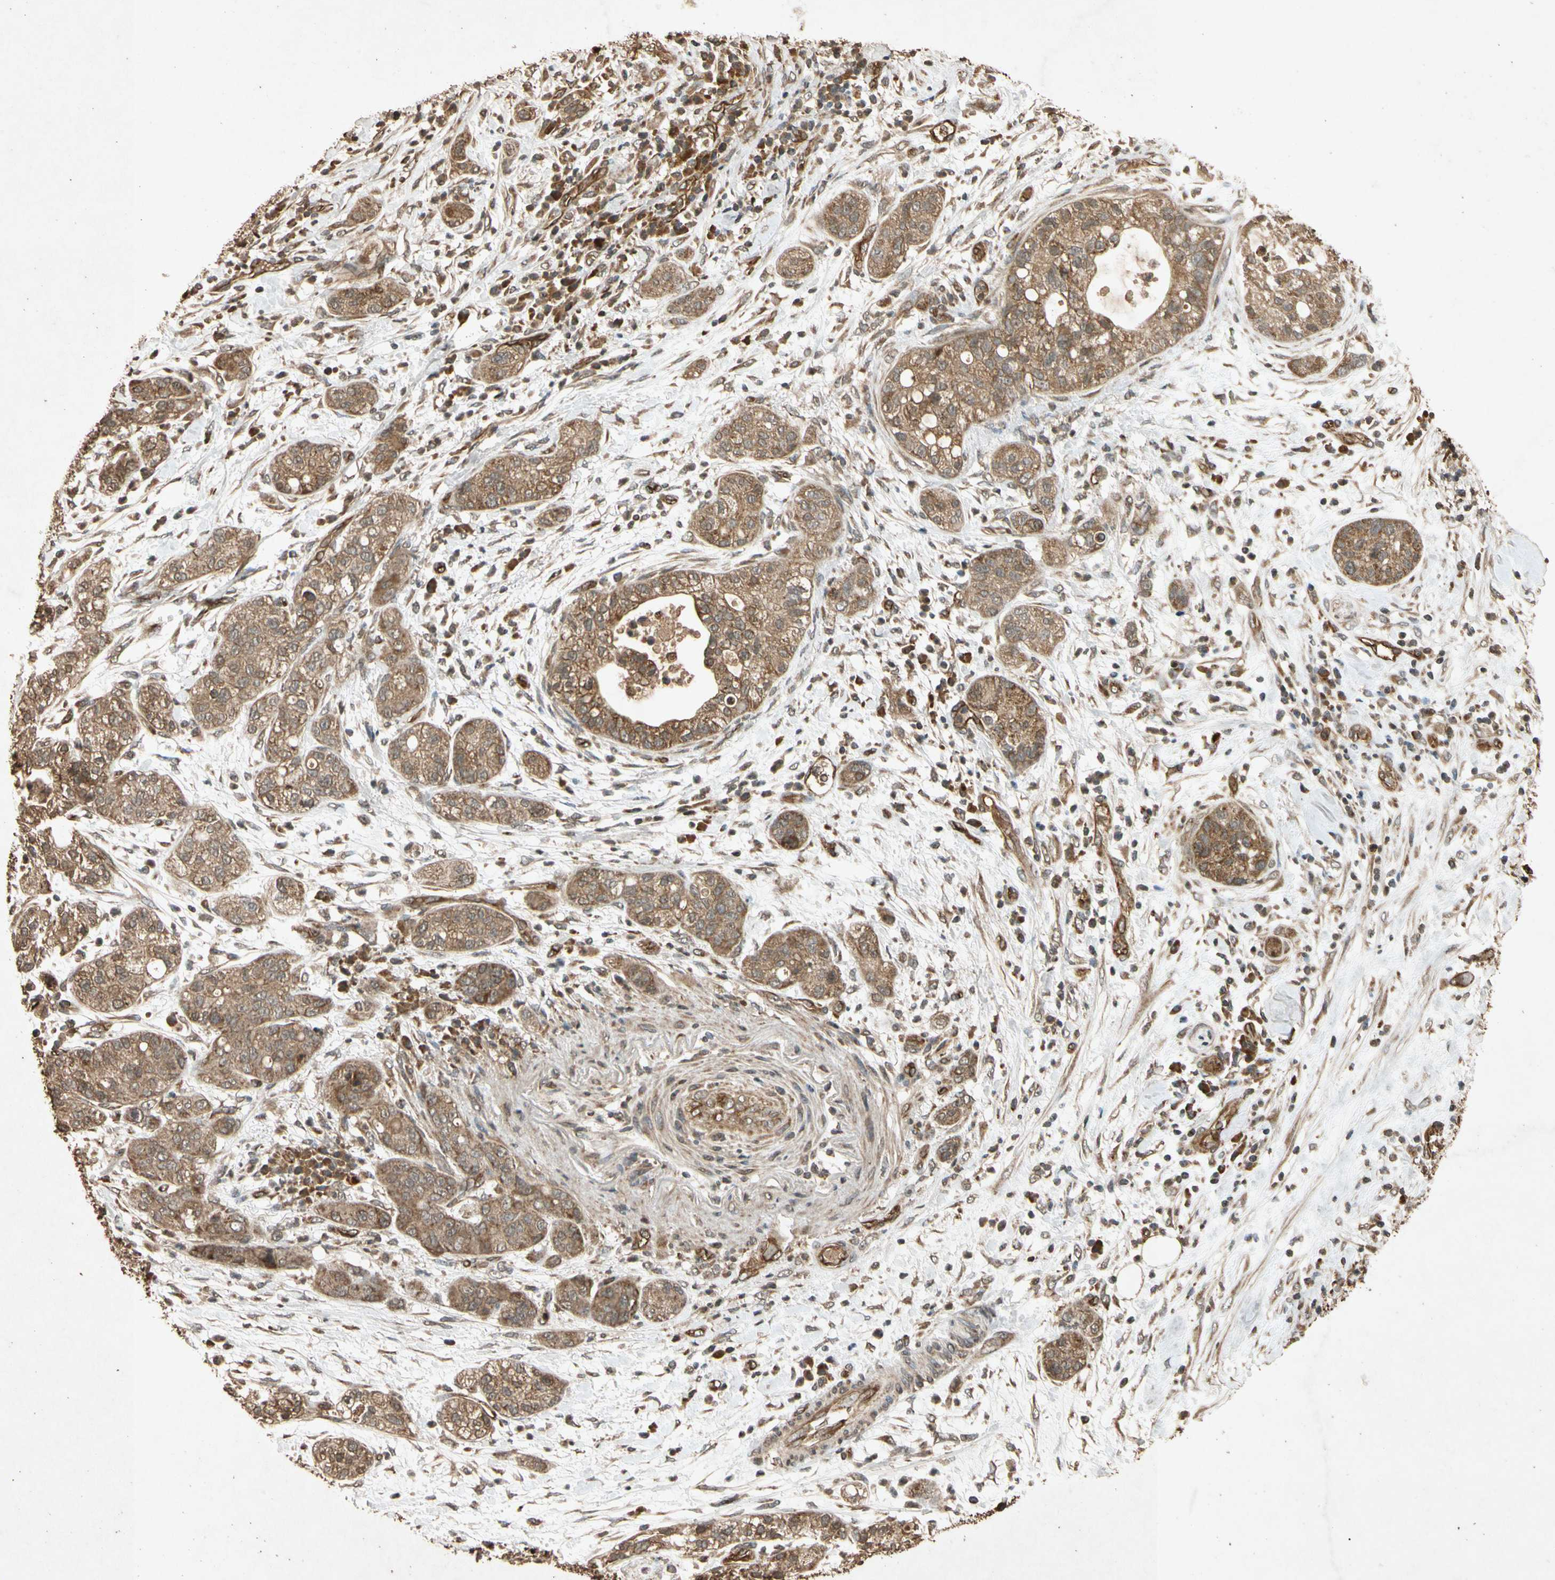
{"staining": {"intensity": "moderate", "quantity": ">75%", "location": "cytoplasmic/membranous"}, "tissue": "pancreatic cancer", "cell_type": "Tumor cells", "image_type": "cancer", "snomed": [{"axis": "morphology", "description": "Adenocarcinoma, NOS"}, {"axis": "topography", "description": "Pancreas"}], "caption": "The micrograph demonstrates staining of adenocarcinoma (pancreatic), revealing moderate cytoplasmic/membranous protein expression (brown color) within tumor cells.", "gene": "TXN2", "patient": {"sex": "female", "age": 78}}